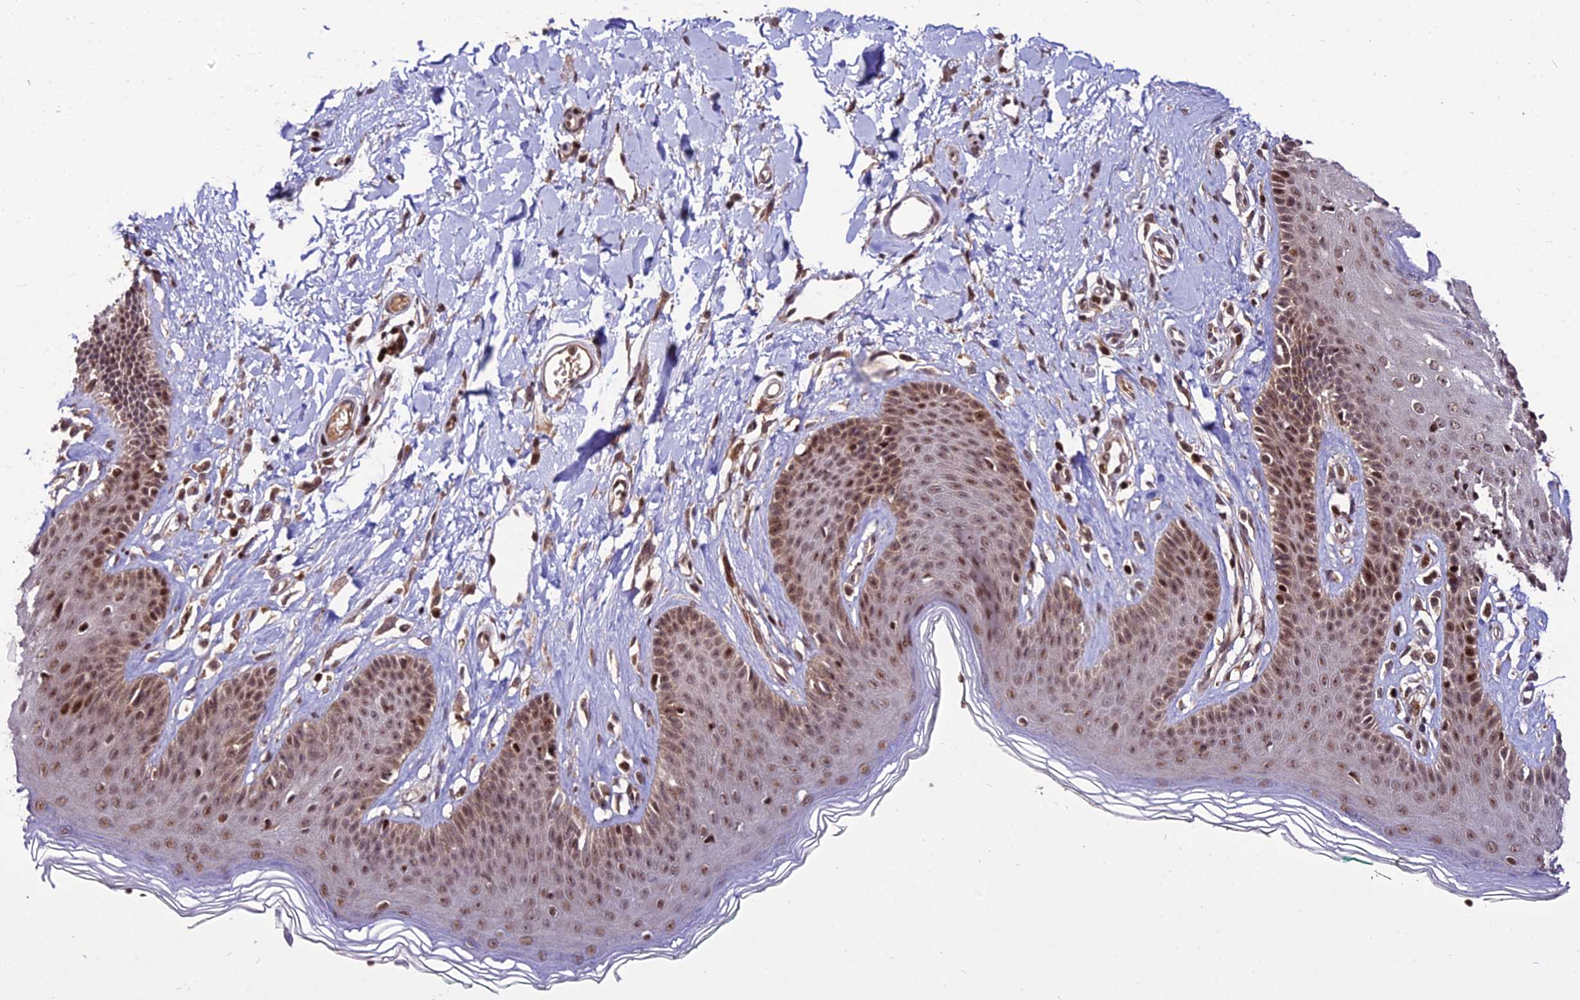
{"staining": {"intensity": "moderate", "quantity": ">75%", "location": "nuclear"}, "tissue": "skin", "cell_type": "Epidermal cells", "image_type": "normal", "snomed": [{"axis": "morphology", "description": "Normal tissue, NOS"}, {"axis": "morphology", "description": "Squamous cell carcinoma, NOS"}, {"axis": "topography", "description": "Vulva"}], "caption": "DAB (3,3'-diaminobenzidine) immunohistochemical staining of normal human skin reveals moderate nuclear protein positivity in about >75% of epidermal cells. (DAB IHC with brightfield microscopy, high magnification).", "gene": "CIB3", "patient": {"sex": "female", "age": 85}}